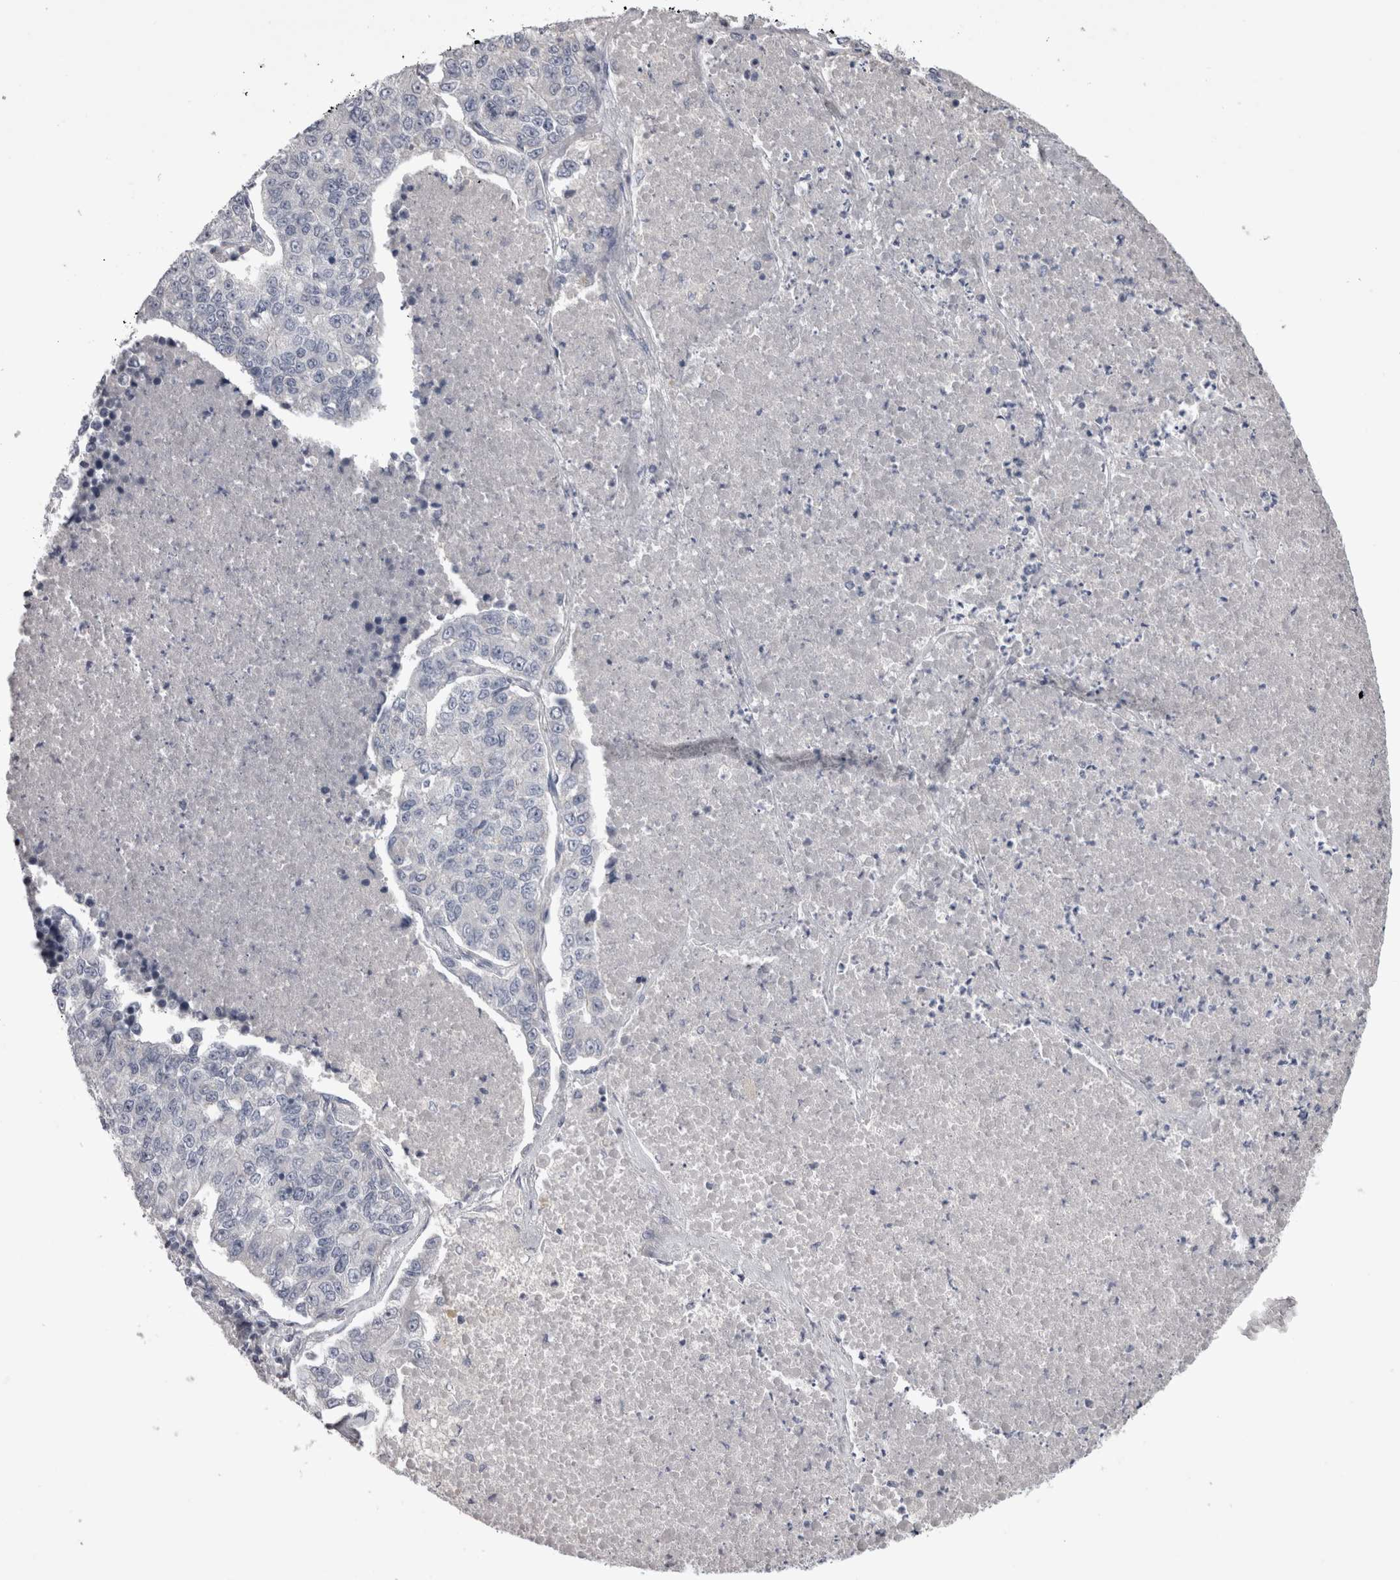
{"staining": {"intensity": "negative", "quantity": "none", "location": "none"}, "tissue": "lung cancer", "cell_type": "Tumor cells", "image_type": "cancer", "snomed": [{"axis": "morphology", "description": "Adenocarcinoma, NOS"}, {"axis": "topography", "description": "Lung"}], "caption": "A photomicrograph of lung cancer (adenocarcinoma) stained for a protein displays no brown staining in tumor cells.", "gene": "ADAM2", "patient": {"sex": "male", "age": 49}}